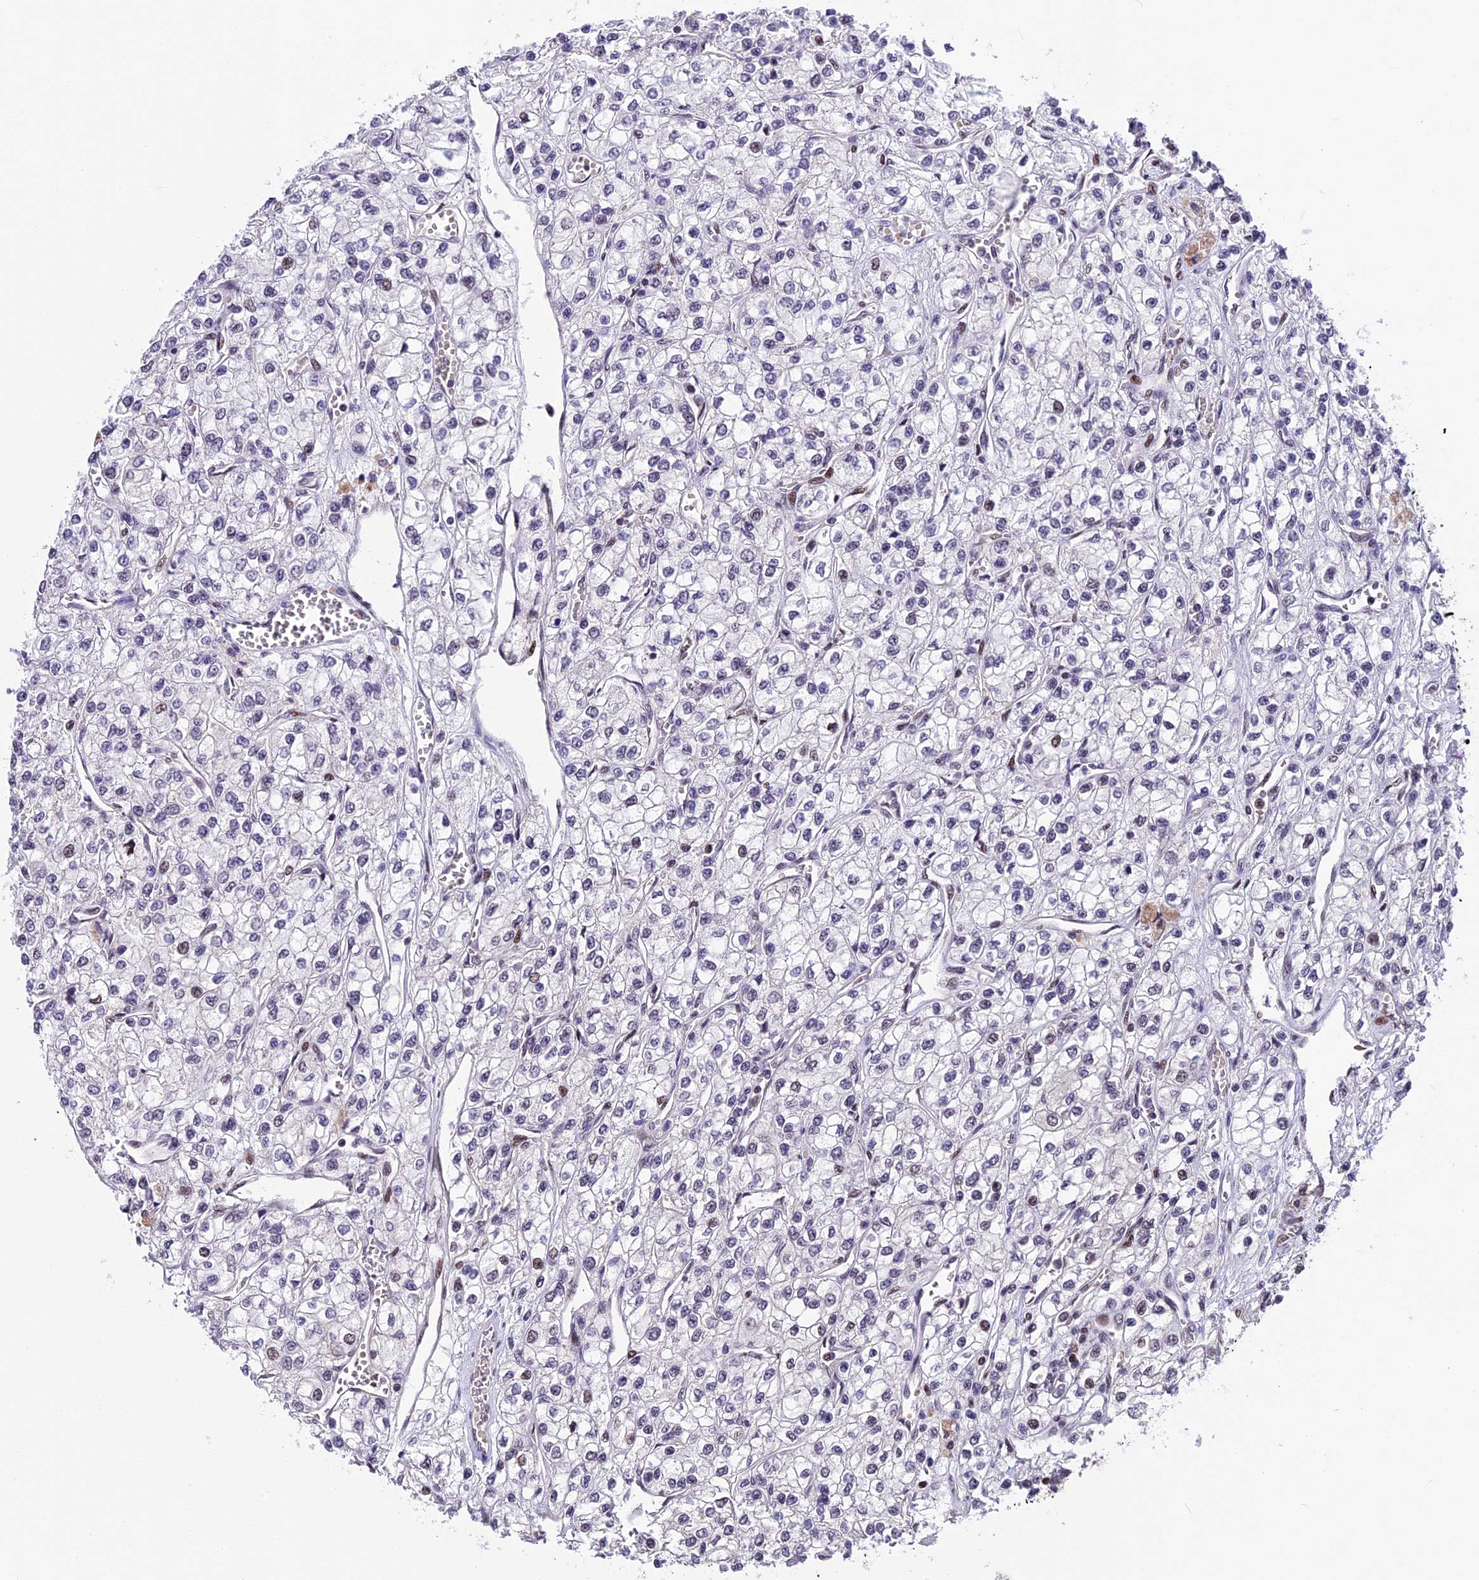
{"staining": {"intensity": "weak", "quantity": "<25%", "location": "nuclear"}, "tissue": "renal cancer", "cell_type": "Tumor cells", "image_type": "cancer", "snomed": [{"axis": "morphology", "description": "Adenocarcinoma, NOS"}, {"axis": "topography", "description": "Kidney"}], "caption": "This is a micrograph of immunohistochemistry (IHC) staining of renal cancer, which shows no expression in tumor cells. (IHC, brightfield microscopy, high magnification).", "gene": "TCP11L2", "patient": {"sex": "male", "age": 80}}